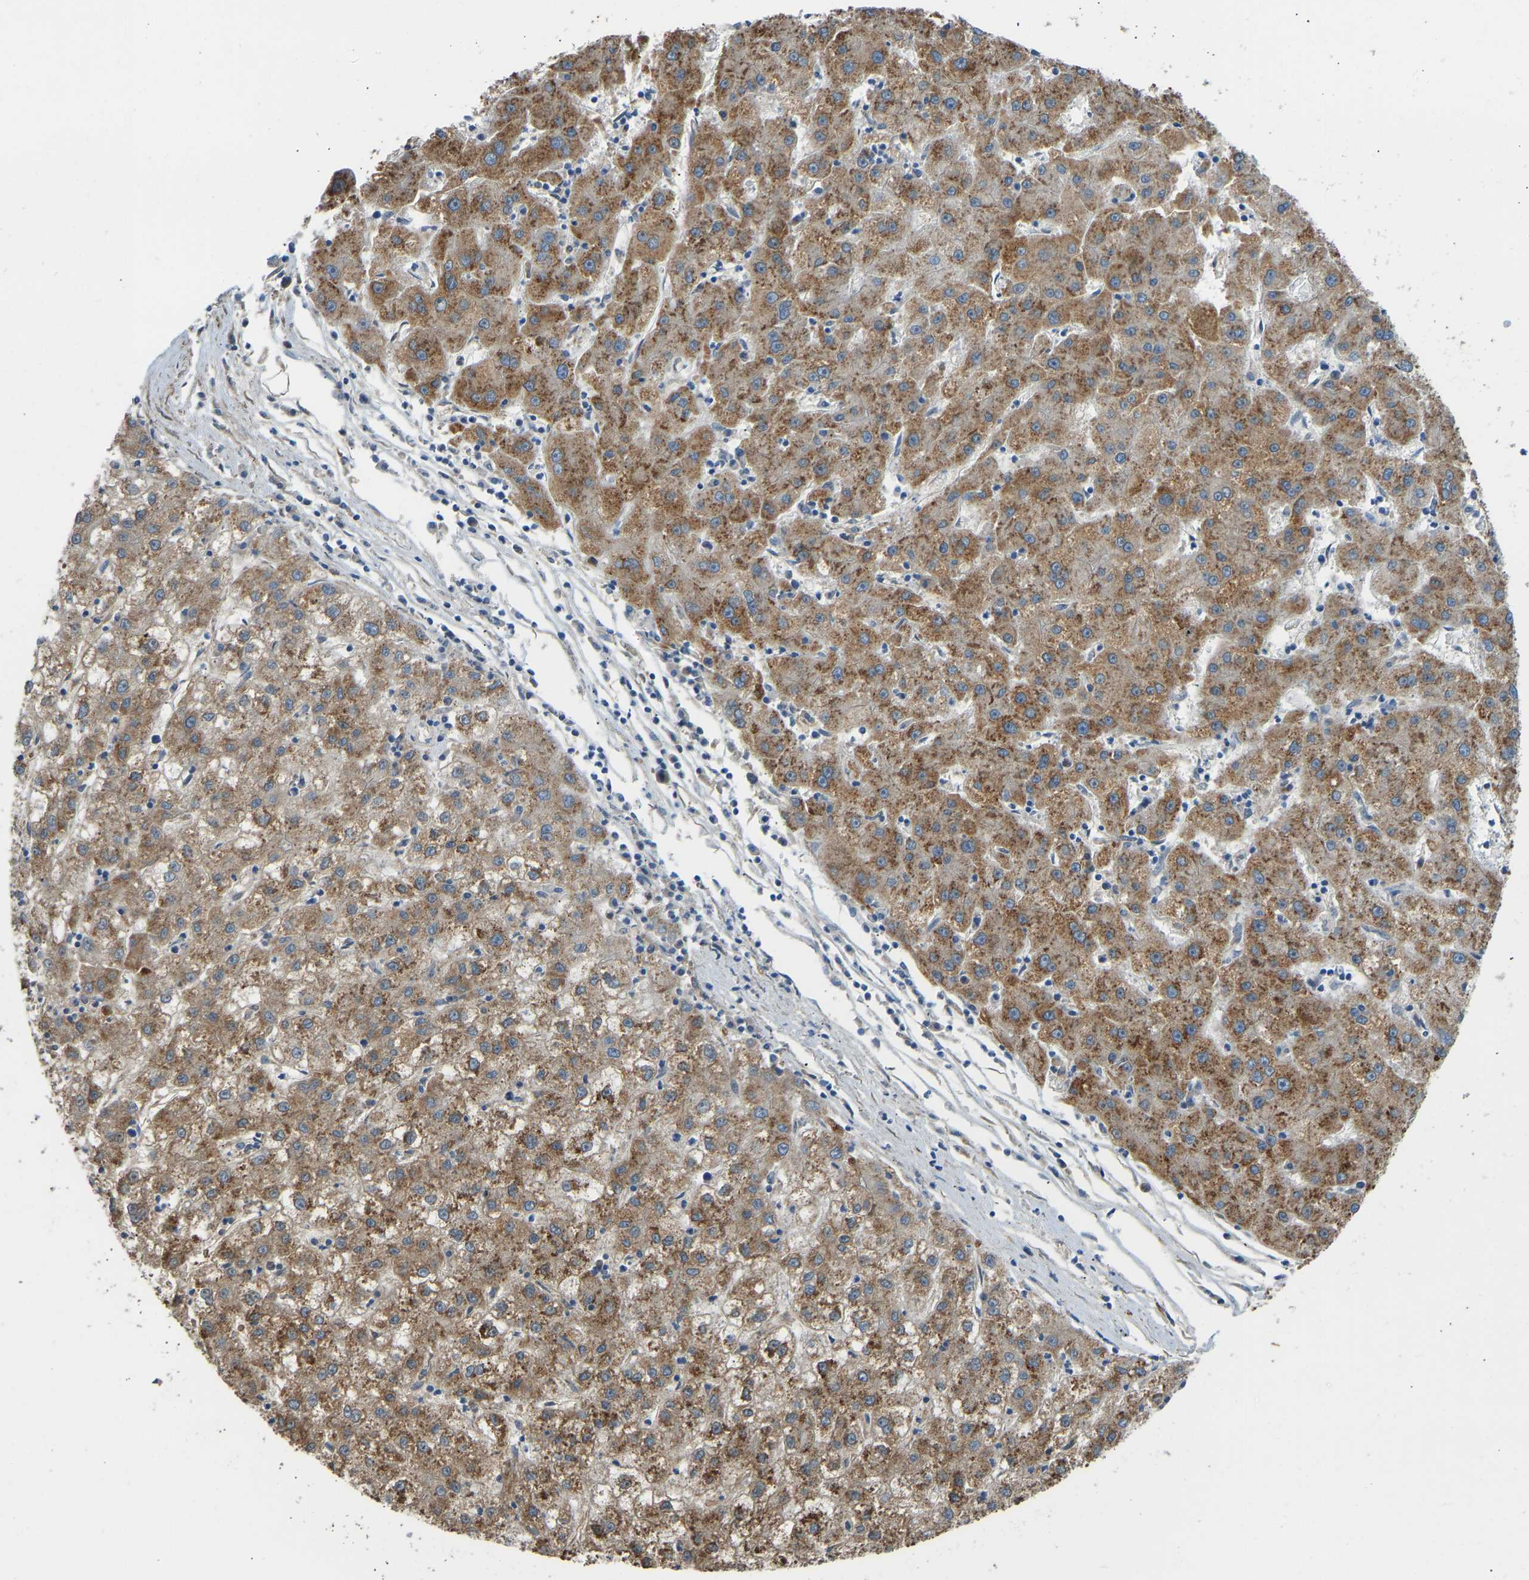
{"staining": {"intensity": "moderate", "quantity": ">75%", "location": "cytoplasmic/membranous"}, "tissue": "liver cancer", "cell_type": "Tumor cells", "image_type": "cancer", "snomed": [{"axis": "morphology", "description": "Carcinoma, Hepatocellular, NOS"}, {"axis": "topography", "description": "Liver"}], "caption": "An image of human liver cancer (hepatocellular carcinoma) stained for a protein shows moderate cytoplasmic/membranous brown staining in tumor cells. The staining was performed using DAB (3,3'-diaminobenzidine), with brown indicating positive protein expression. Nuclei are stained blue with hematoxylin.", "gene": "OS9", "patient": {"sex": "male", "age": 72}}